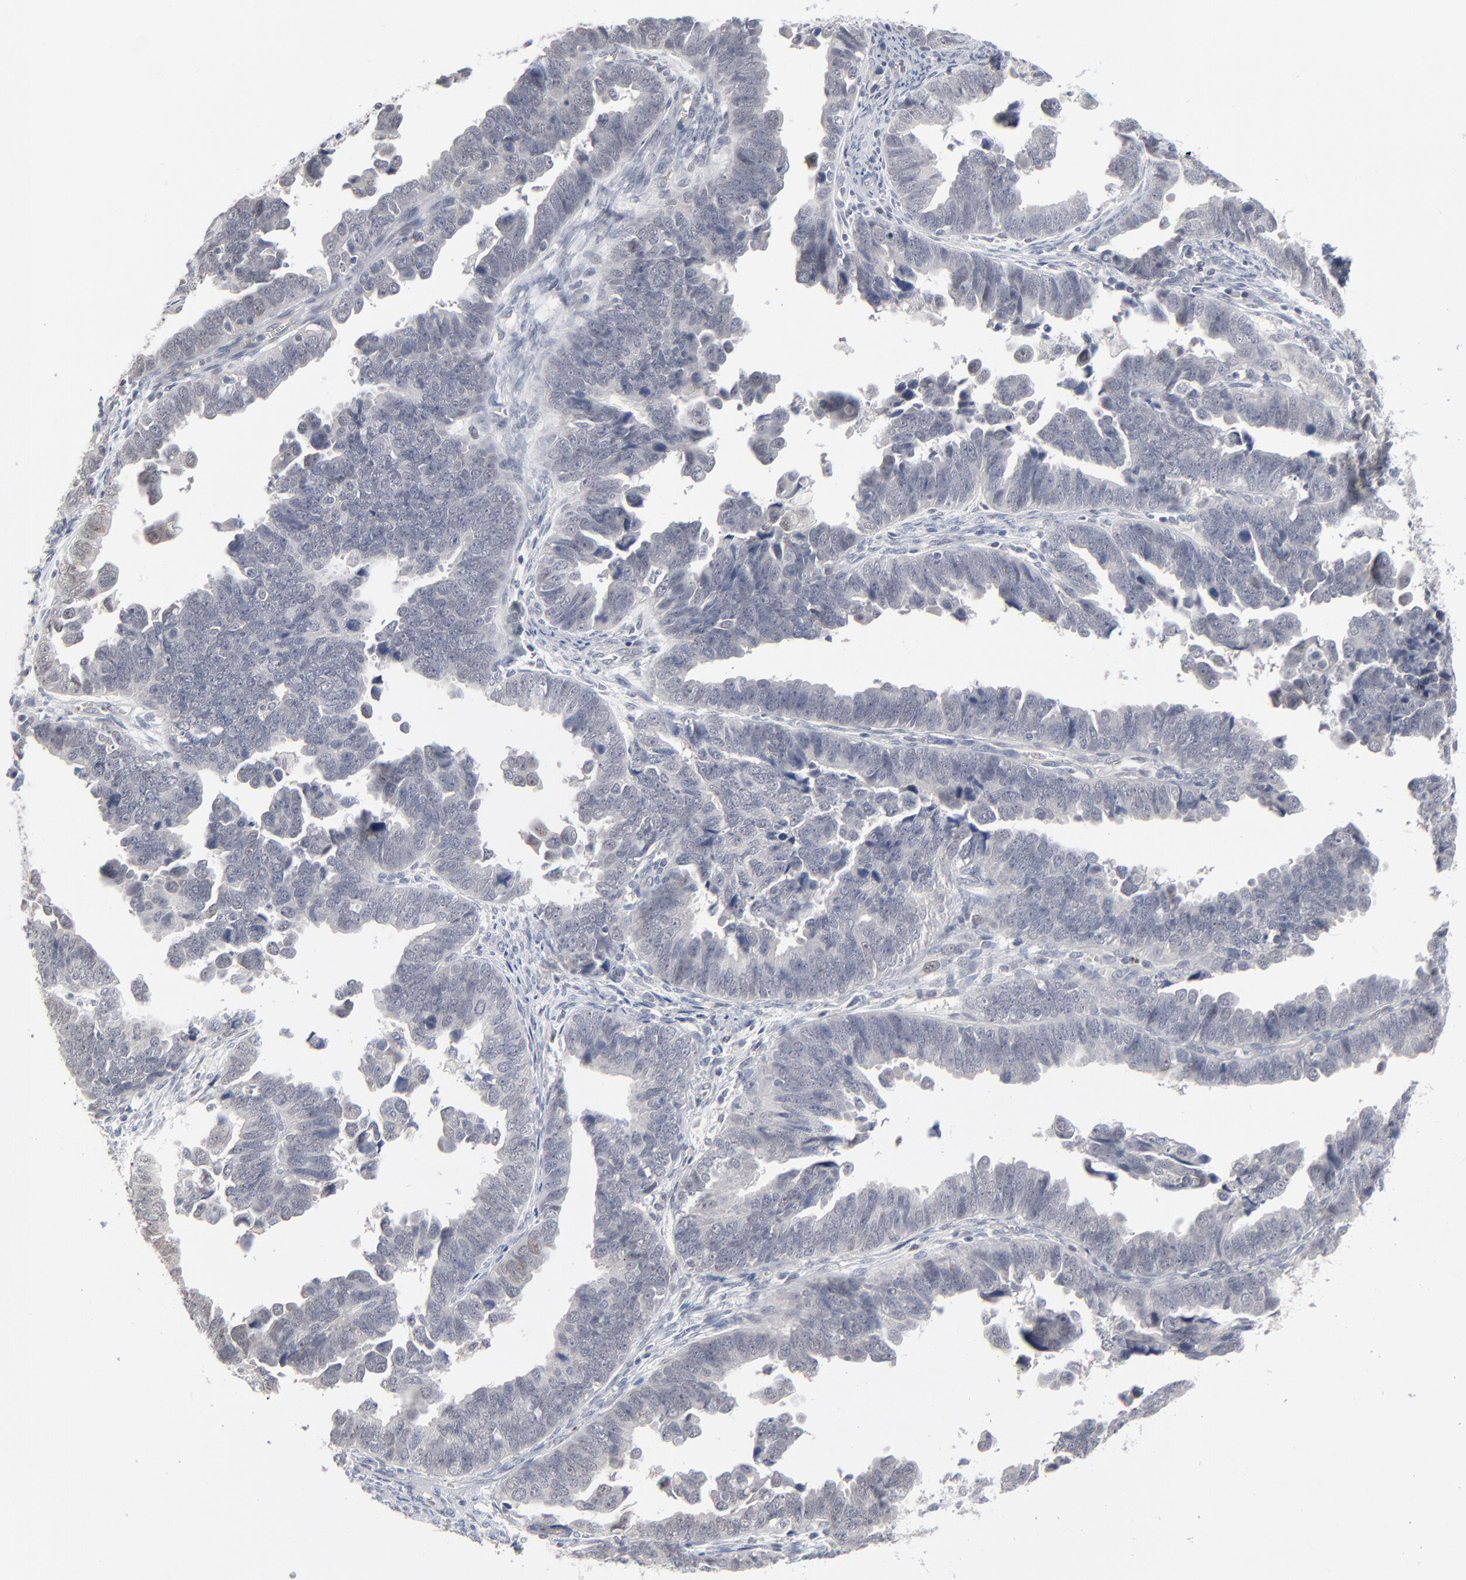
{"staining": {"intensity": "negative", "quantity": "none", "location": "none"}, "tissue": "endometrial cancer", "cell_type": "Tumor cells", "image_type": "cancer", "snomed": [{"axis": "morphology", "description": "Adenocarcinoma, NOS"}, {"axis": "topography", "description": "Endometrium"}], "caption": "Human endometrial adenocarcinoma stained for a protein using immunohistochemistry (IHC) demonstrates no expression in tumor cells.", "gene": "FOXN2", "patient": {"sex": "female", "age": 75}}